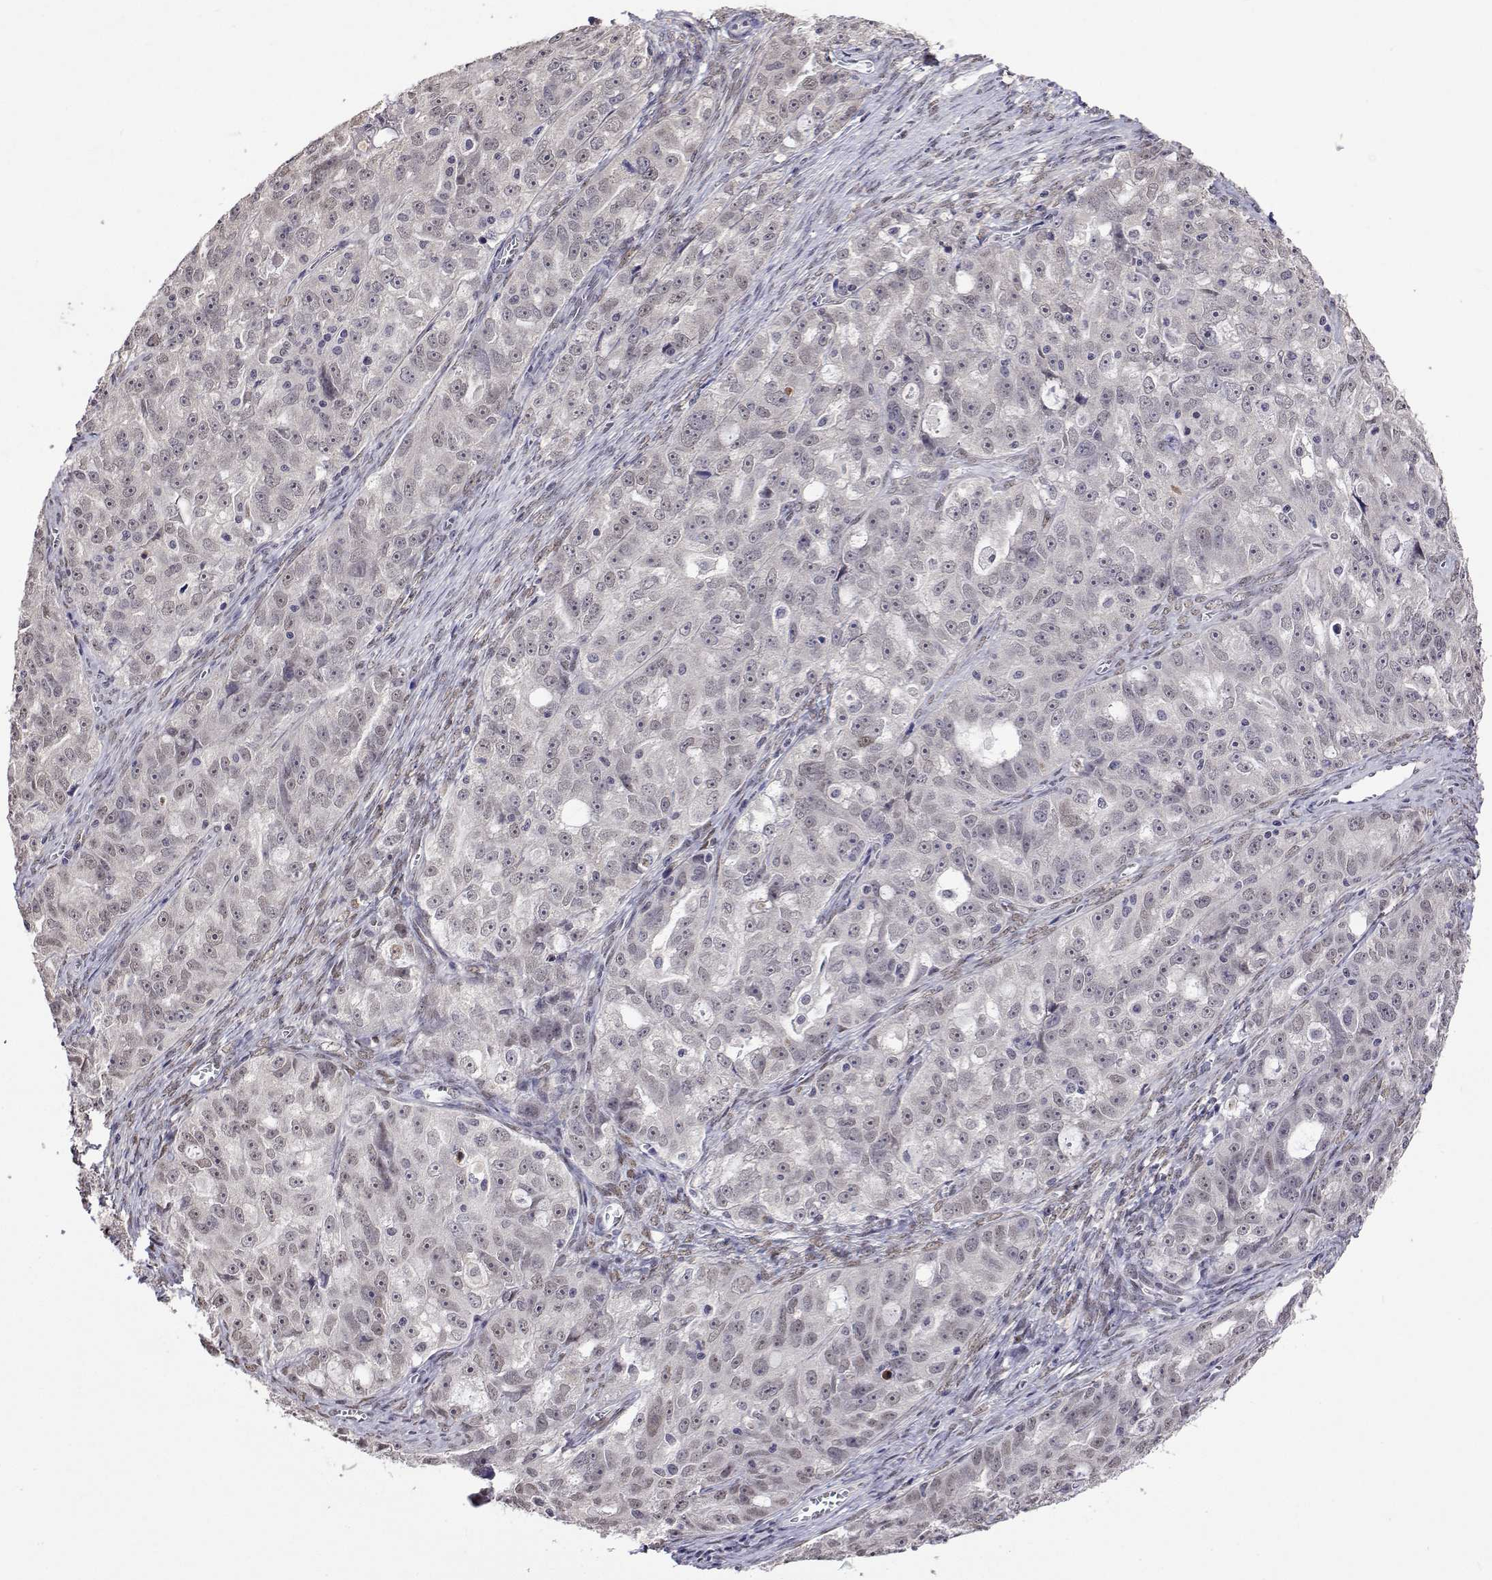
{"staining": {"intensity": "weak", "quantity": "<25%", "location": "nuclear"}, "tissue": "ovarian cancer", "cell_type": "Tumor cells", "image_type": "cancer", "snomed": [{"axis": "morphology", "description": "Cystadenocarcinoma, serous, NOS"}, {"axis": "topography", "description": "Ovary"}], "caption": "An image of ovarian cancer (serous cystadenocarcinoma) stained for a protein demonstrates no brown staining in tumor cells.", "gene": "HNRNPA0", "patient": {"sex": "female", "age": 51}}